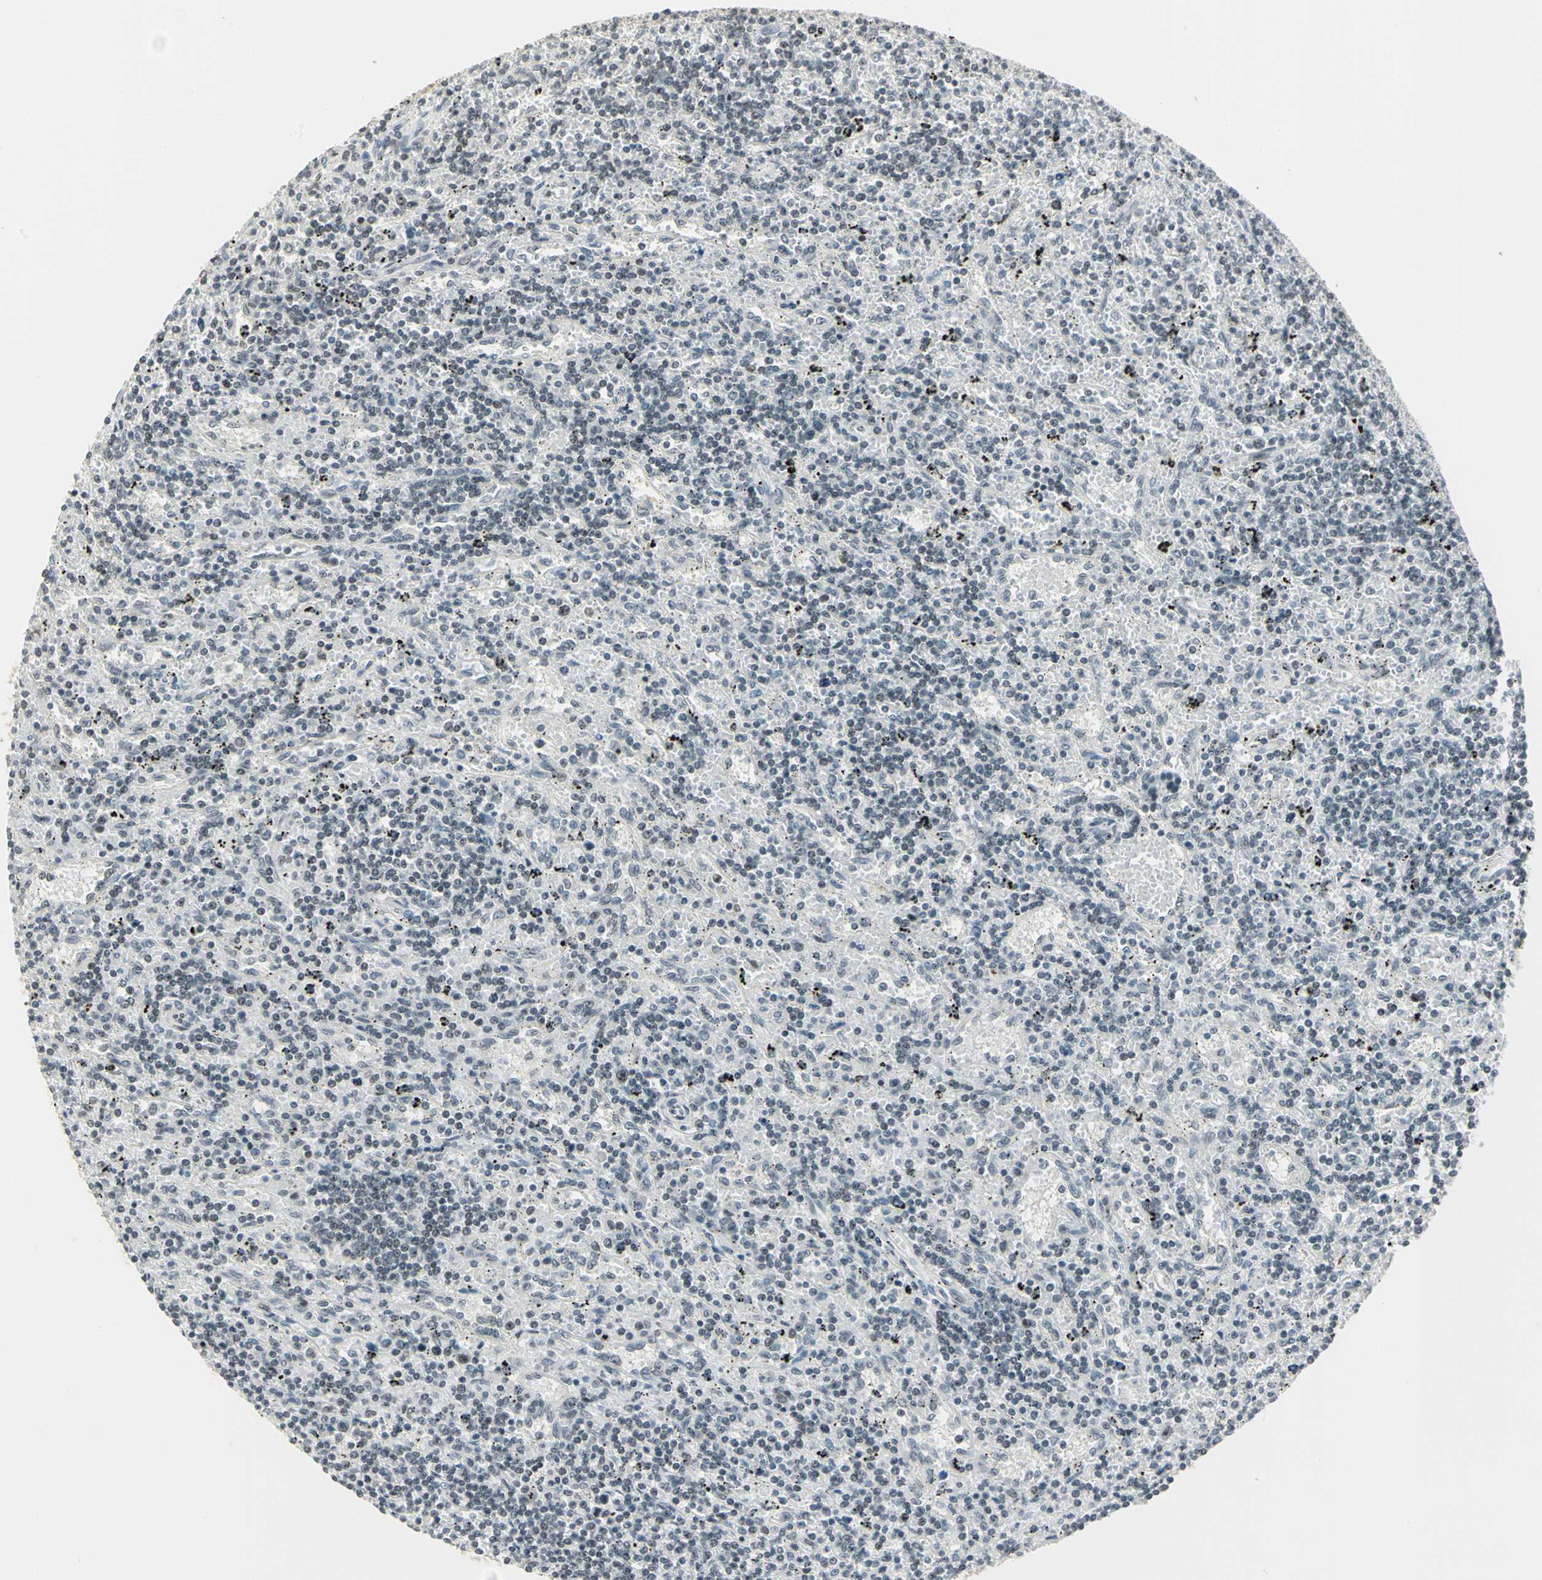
{"staining": {"intensity": "negative", "quantity": "none", "location": "none"}, "tissue": "lymphoma", "cell_type": "Tumor cells", "image_type": "cancer", "snomed": [{"axis": "morphology", "description": "Malignant lymphoma, non-Hodgkin's type, Low grade"}, {"axis": "topography", "description": "Spleen"}], "caption": "Malignant lymphoma, non-Hodgkin's type (low-grade) was stained to show a protein in brown. There is no significant staining in tumor cells. The staining is performed using DAB brown chromogen with nuclei counter-stained in using hematoxylin.", "gene": "CBX3", "patient": {"sex": "male", "age": 76}}